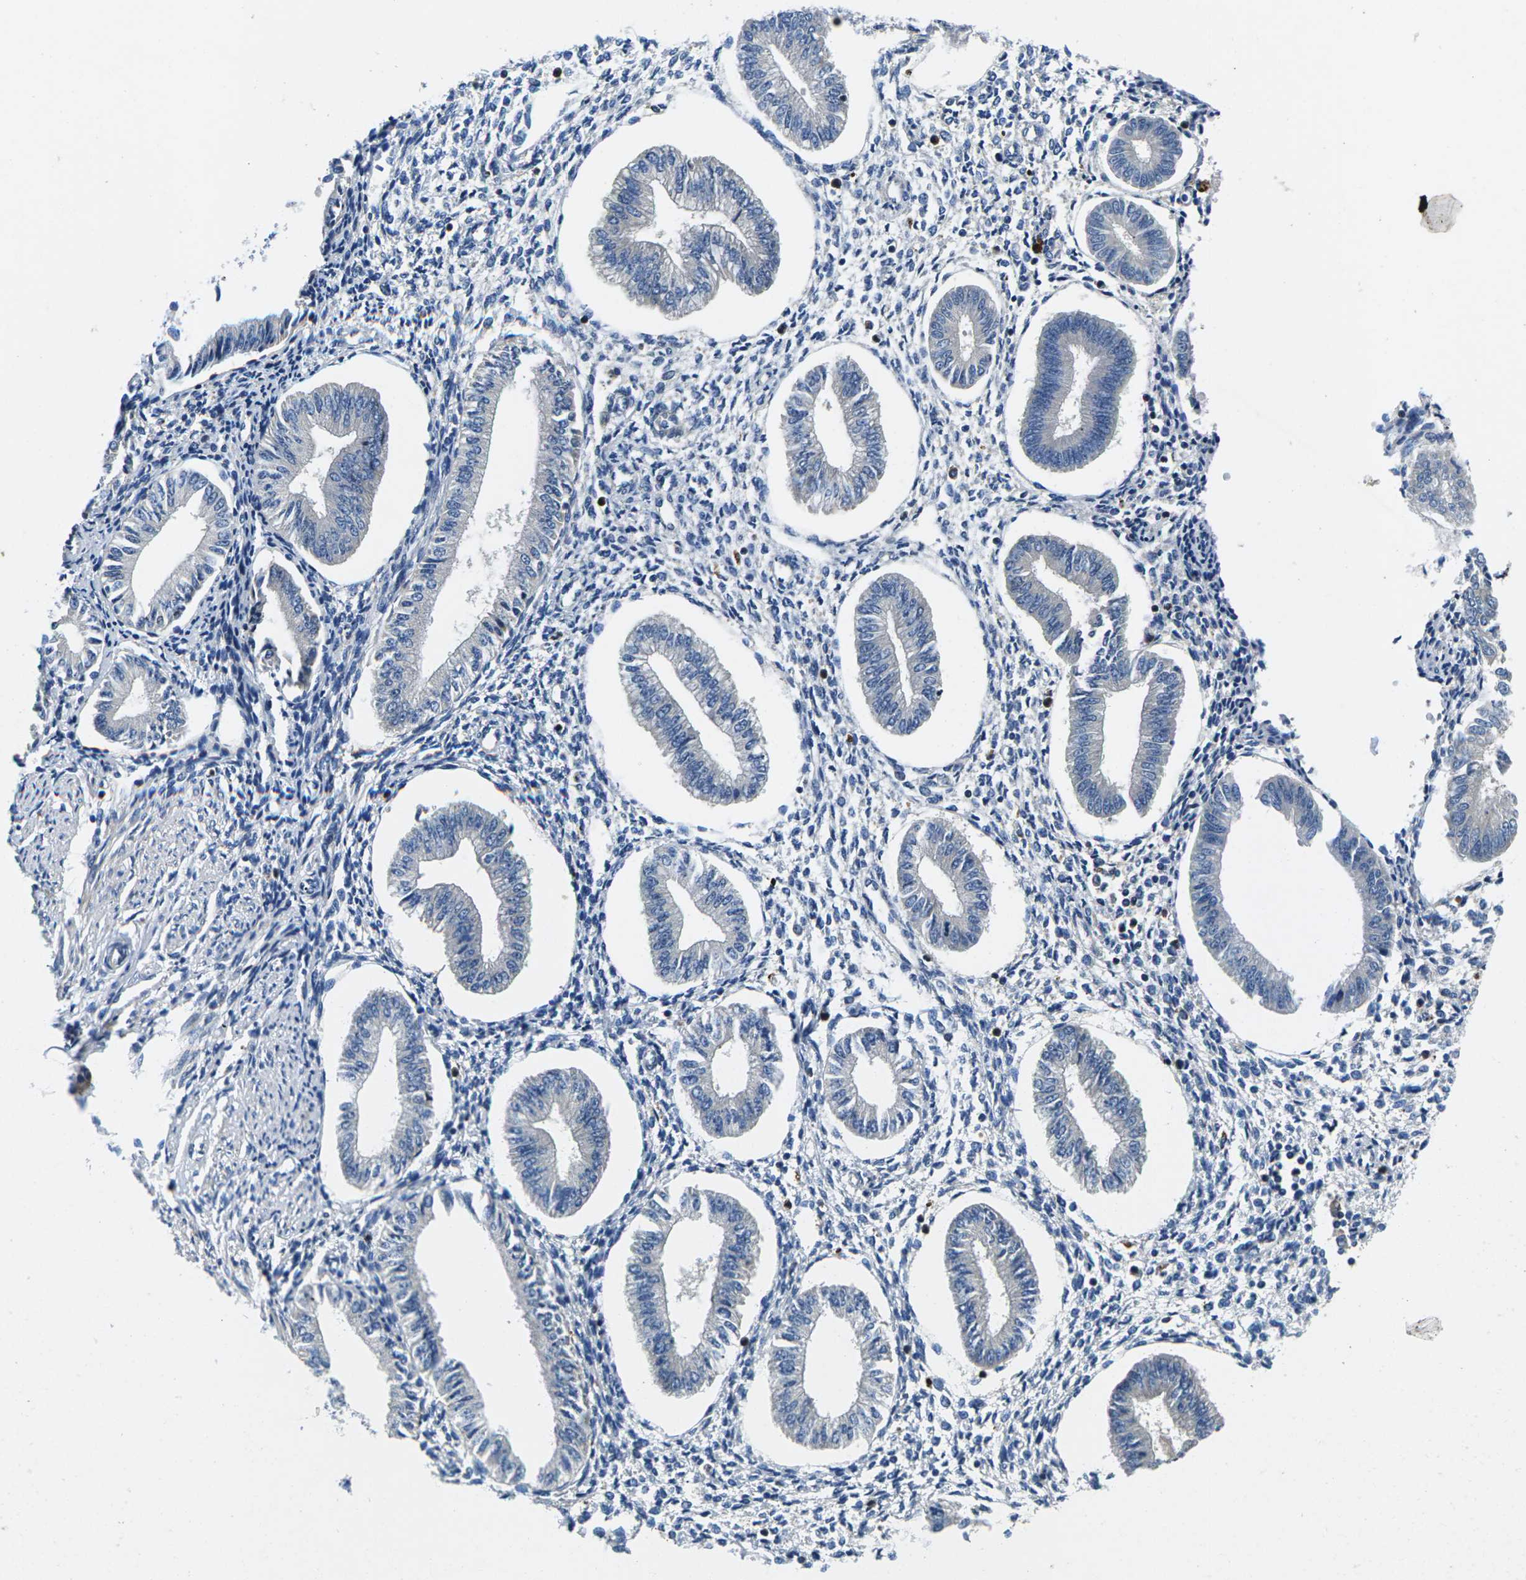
{"staining": {"intensity": "weak", "quantity": "<25%", "location": "cytoplasmic/membranous"}, "tissue": "endometrium", "cell_type": "Cells in endometrial stroma", "image_type": "normal", "snomed": [{"axis": "morphology", "description": "Normal tissue, NOS"}, {"axis": "topography", "description": "Endometrium"}], "caption": "High power microscopy image of an IHC photomicrograph of benign endometrium, revealing no significant staining in cells in endometrial stroma.", "gene": "PLCE1", "patient": {"sex": "female", "age": 50}}